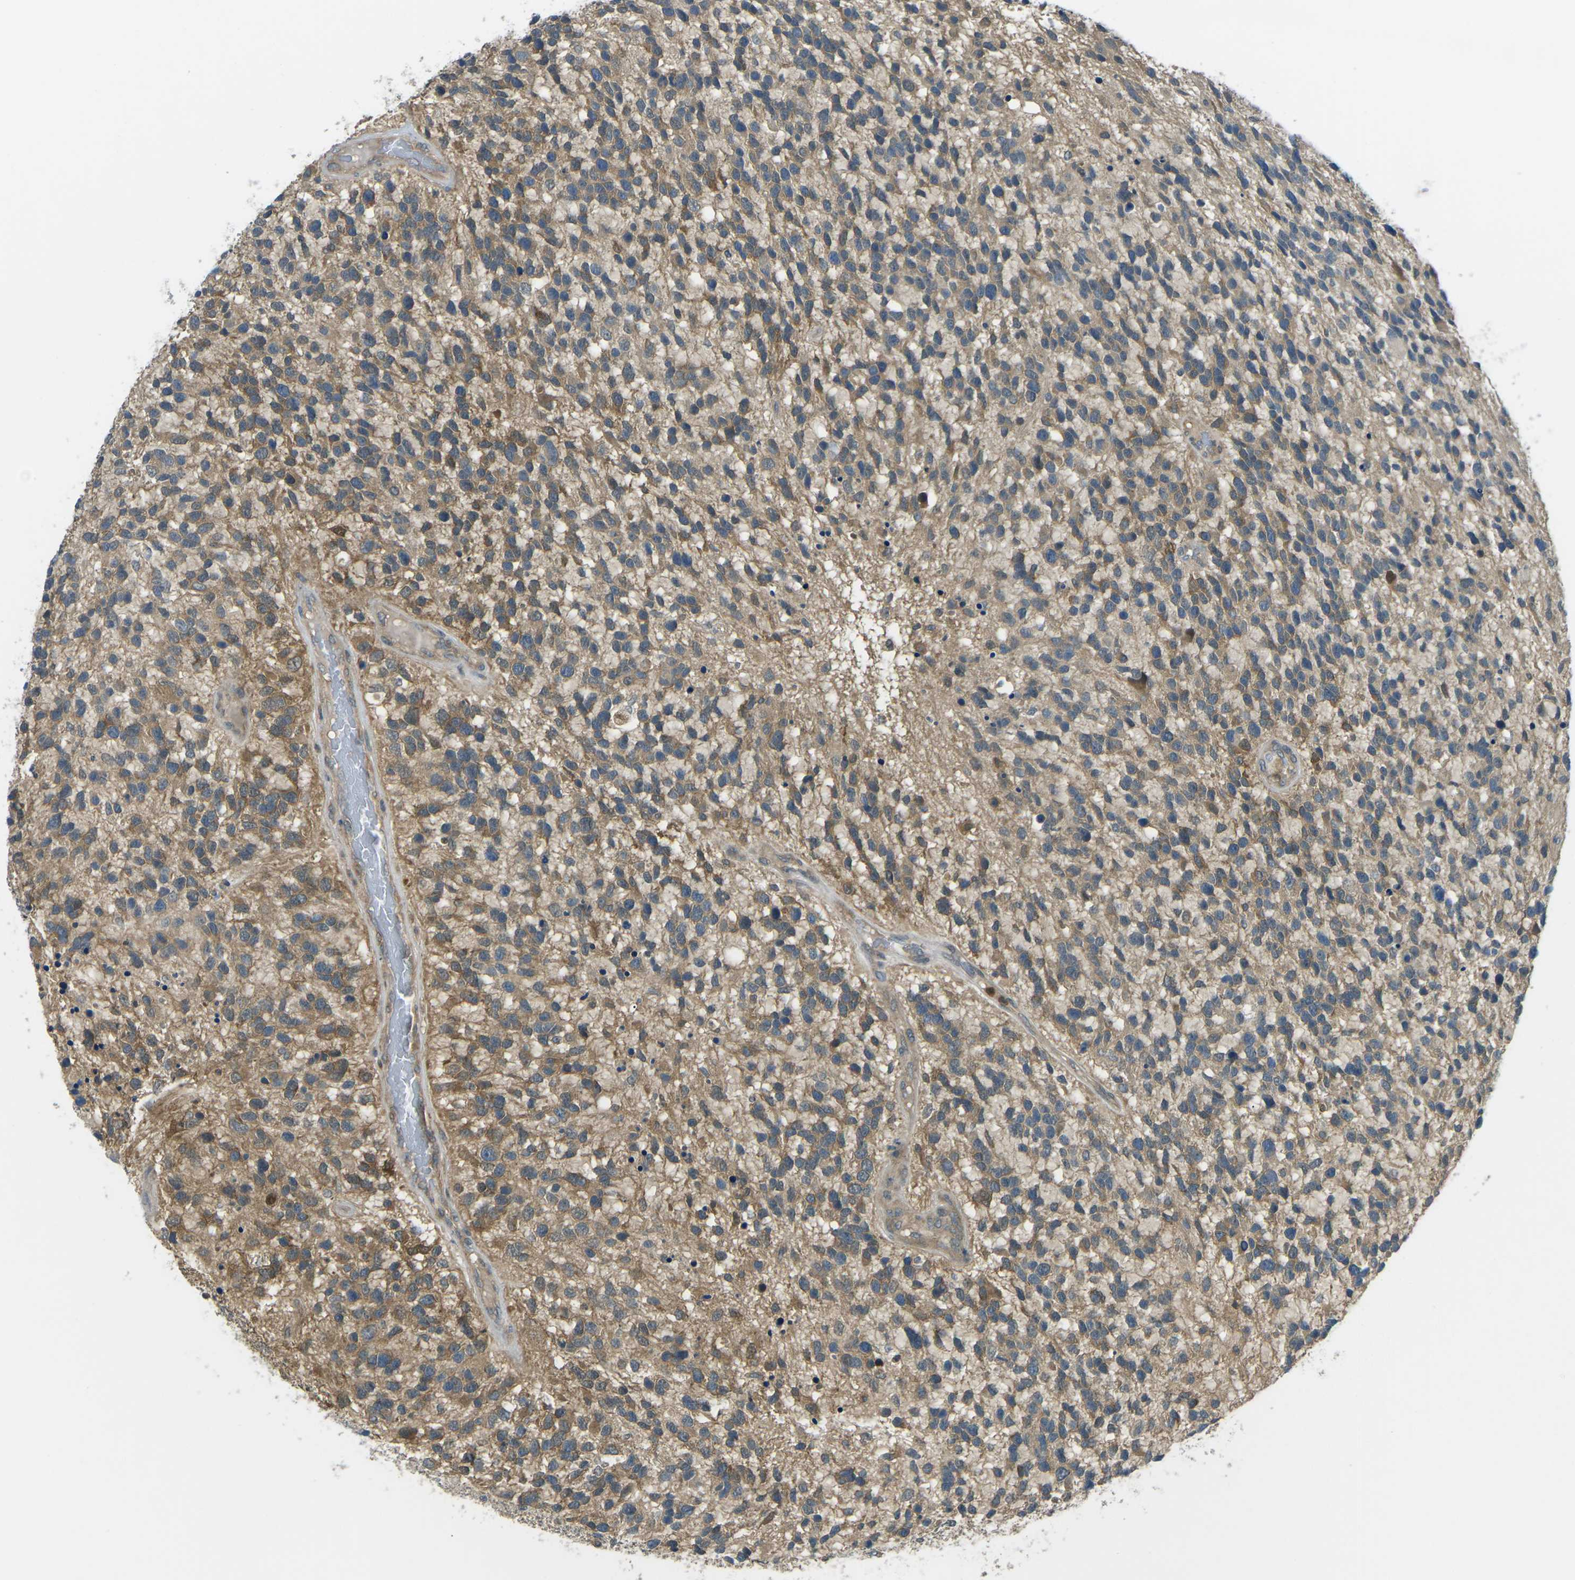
{"staining": {"intensity": "moderate", "quantity": ">75%", "location": "cytoplasmic/membranous,nuclear"}, "tissue": "glioma", "cell_type": "Tumor cells", "image_type": "cancer", "snomed": [{"axis": "morphology", "description": "Glioma, malignant, High grade"}, {"axis": "topography", "description": "Brain"}], "caption": "Immunohistochemistry photomicrograph of human malignant glioma (high-grade) stained for a protein (brown), which demonstrates medium levels of moderate cytoplasmic/membranous and nuclear positivity in approximately >75% of tumor cells.", "gene": "PIEZO2", "patient": {"sex": "female", "age": 58}}